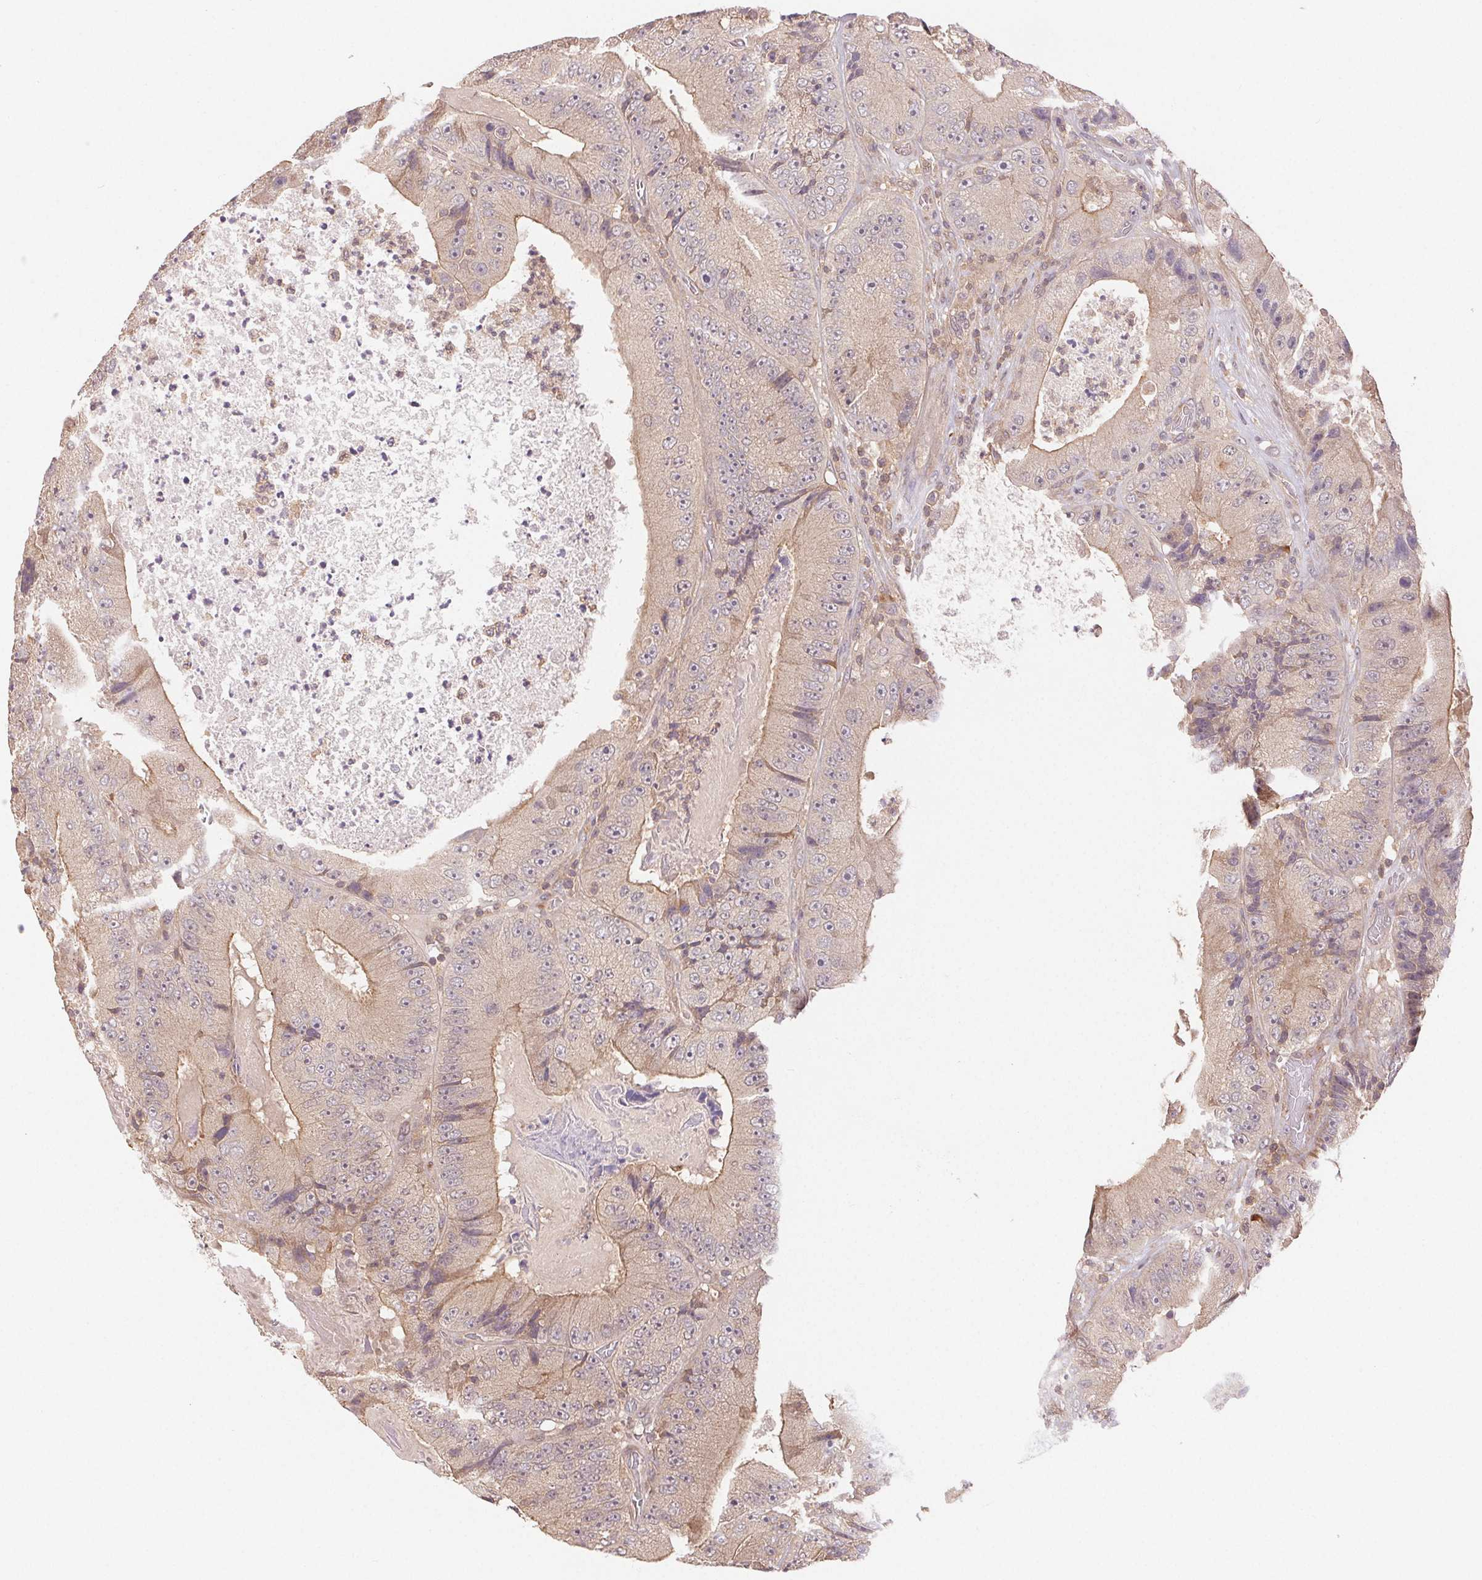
{"staining": {"intensity": "moderate", "quantity": "25%-75%", "location": "cytoplasmic/membranous"}, "tissue": "colorectal cancer", "cell_type": "Tumor cells", "image_type": "cancer", "snomed": [{"axis": "morphology", "description": "Adenocarcinoma, NOS"}, {"axis": "topography", "description": "Colon"}], "caption": "Colorectal adenocarcinoma stained for a protein (brown) demonstrates moderate cytoplasmic/membranous positive positivity in about 25%-75% of tumor cells.", "gene": "MAPKAPK2", "patient": {"sex": "female", "age": 86}}